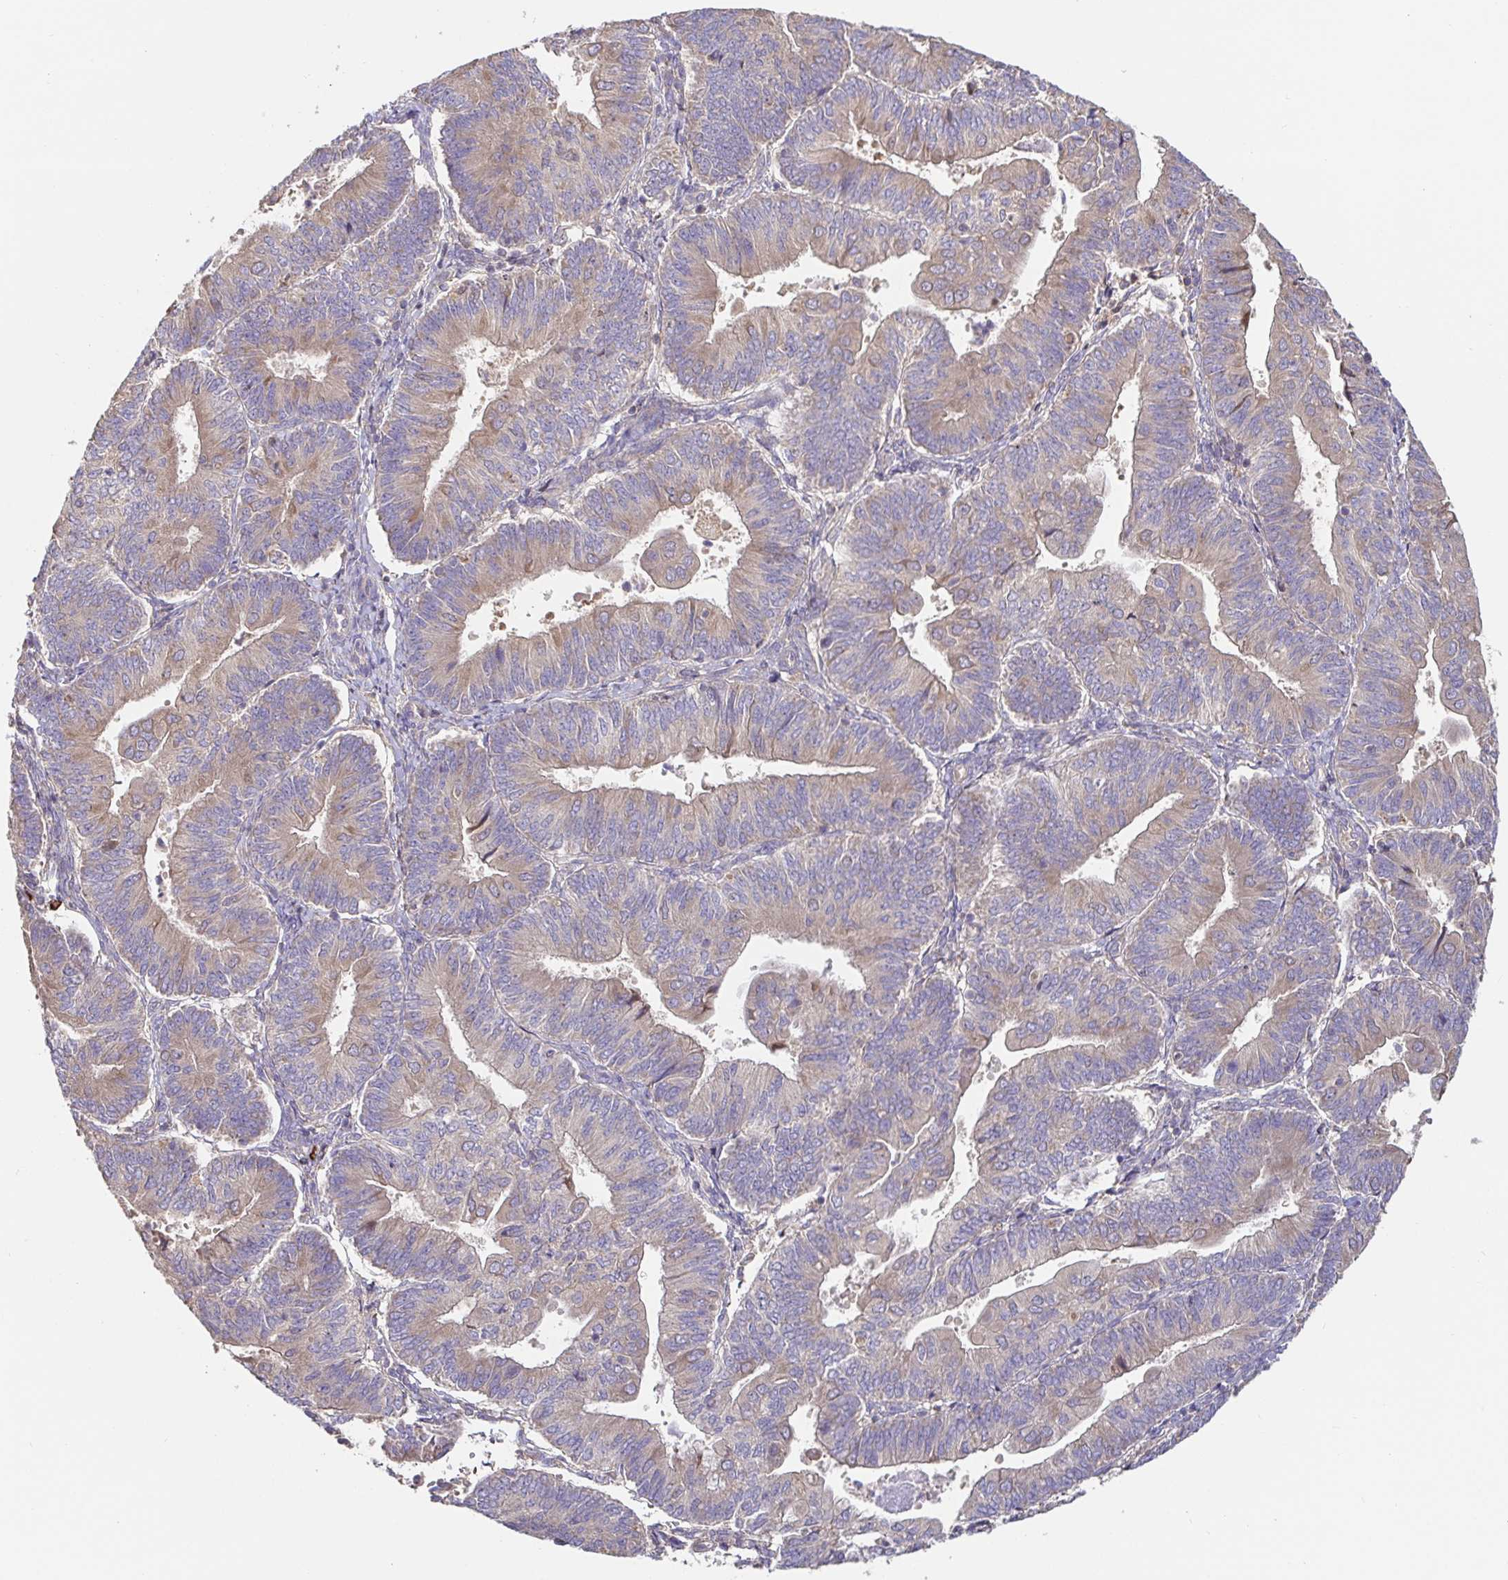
{"staining": {"intensity": "weak", "quantity": "<25%", "location": "cytoplasmic/membranous"}, "tissue": "endometrial cancer", "cell_type": "Tumor cells", "image_type": "cancer", "snomed": [{"axis": "morphology", "description": "Adenocarcinoma, NOS"}, {"axis": "topography", "description": "Endometrium"}], "caption": "A micrograph of endometrial adenocarcinoma stained for a protein reveals no brown staining in tumor cells. (Brightfield microscopy of DAB (3,3'-diaminobenzidine) IHC at high magnification).", "gene": "HAGH", "patient": {"sex": "female", "age": 65}}